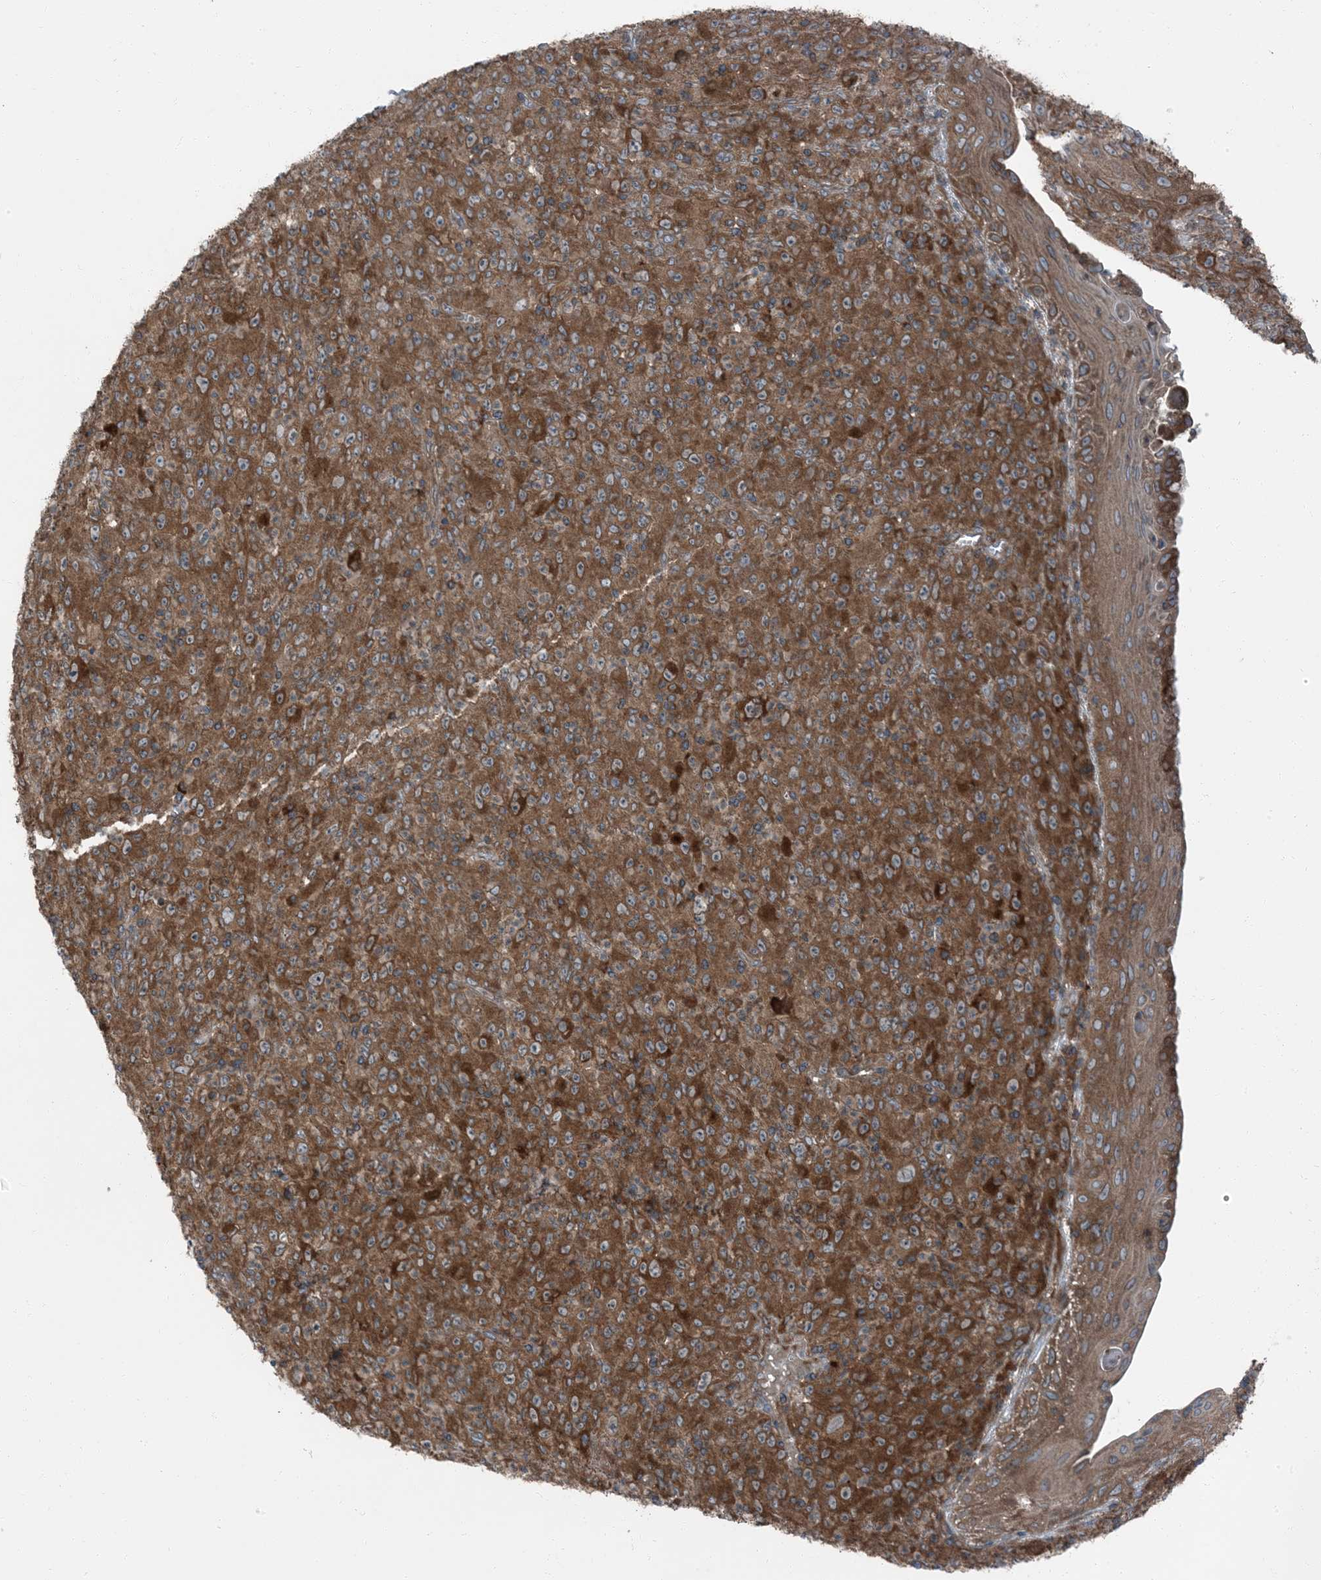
{"staining": {"intensity": "moderate", "quantity": ">75%", "location": "cytoplasmic/membranous"}, "tissue": "melanoma", "cell_type": "Tumor cells", "image_type": "cancer", "snomed": [{"axis": "morphology", "description": "Malignant melanoma, Metastatic site"}, {"axis": "topography", "description": "Skin"}], "caption": "A photomicrograph of human malignant melanoma (metastatic site) stained for a protein shows moderate cytoplasmic/membranous brown staining in tumor cells. (brown staining indicates protein expression, while blue staining denotes nuclei).", "gene": "RAB3GAP1", "patient": {"sex": "female", "age": 56}}